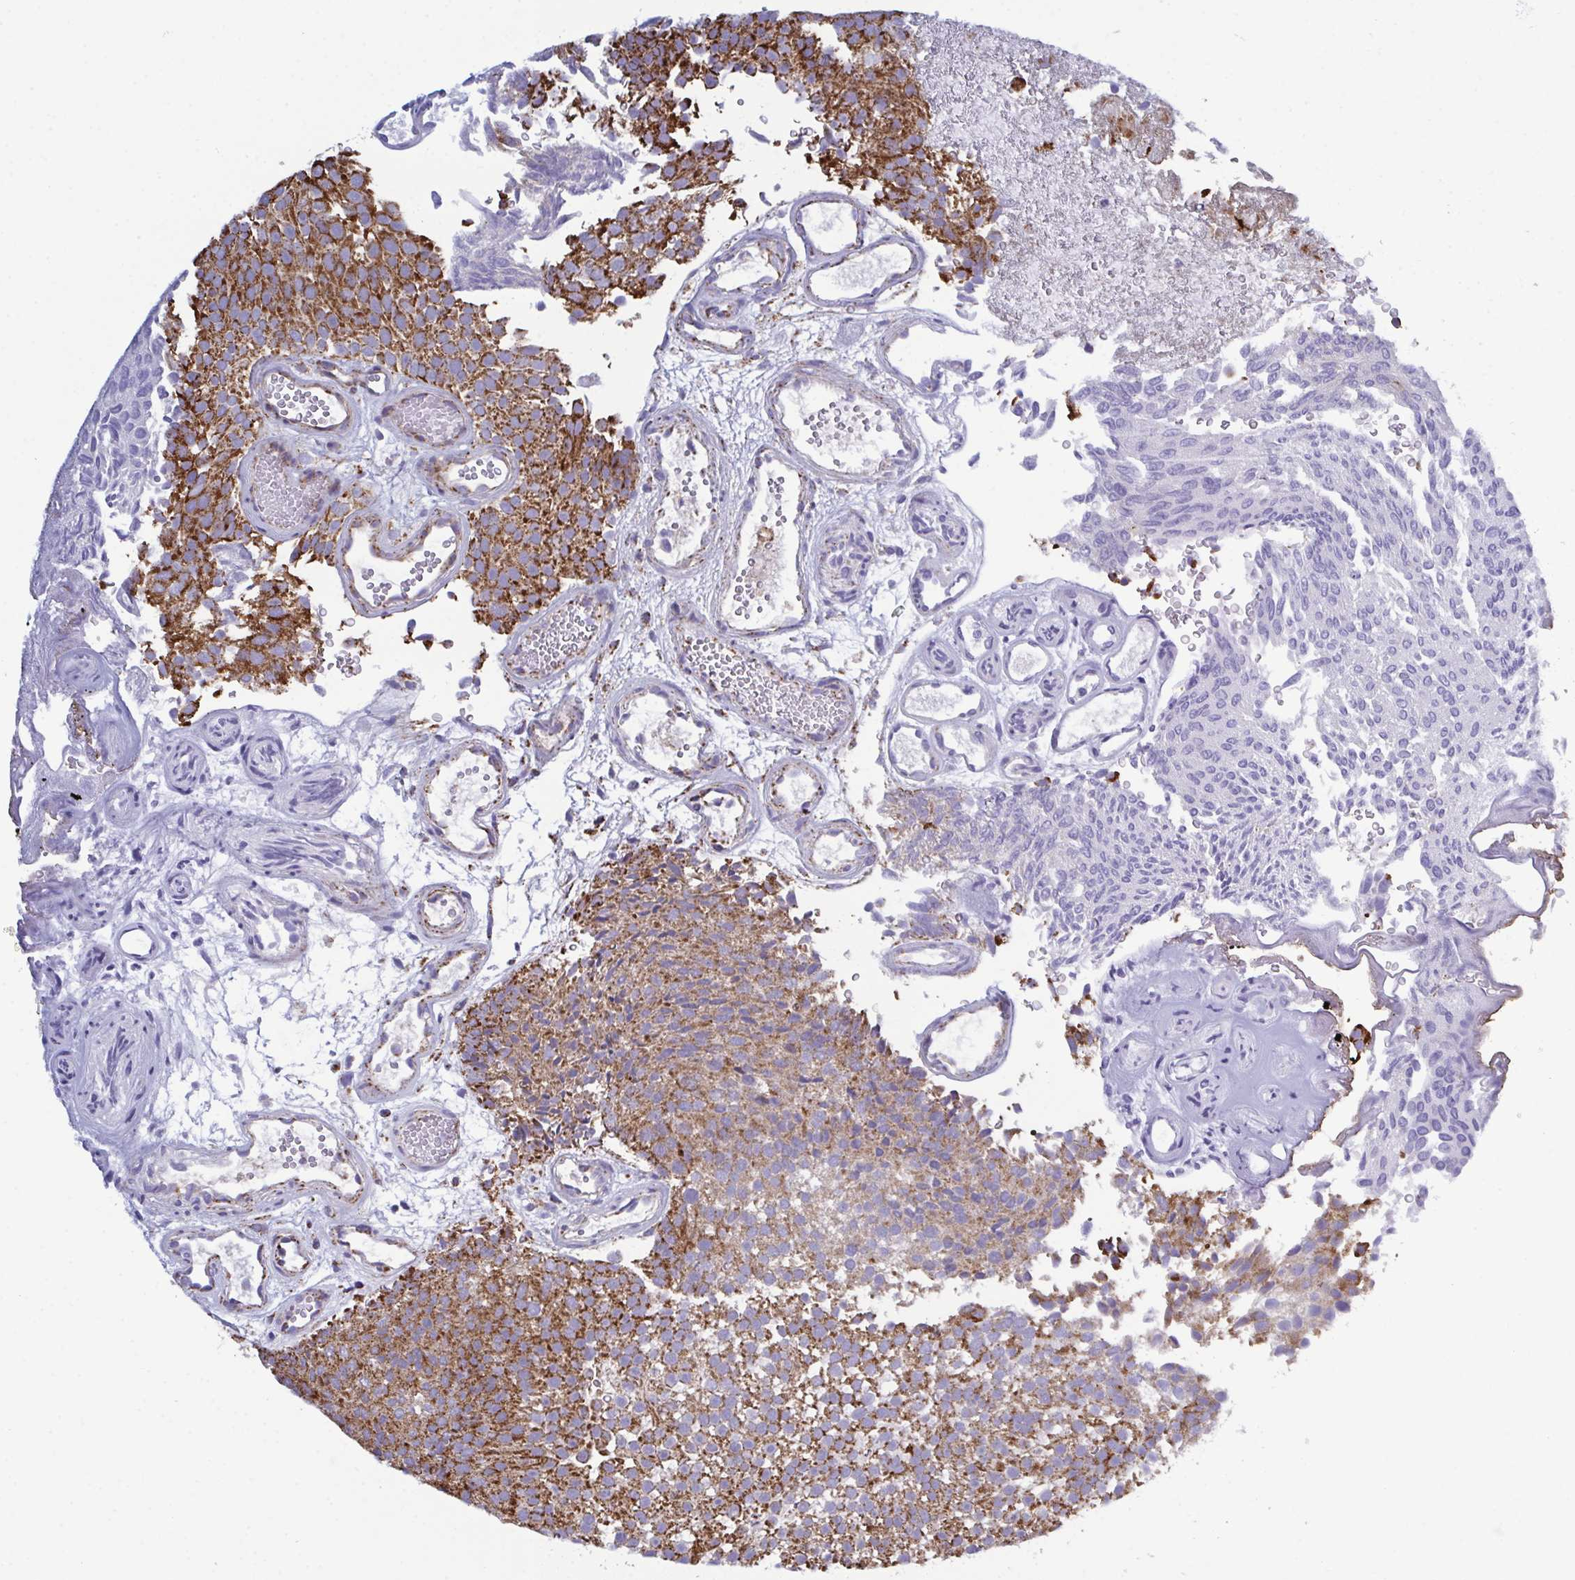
{"staining": {"intensity": "strong", "quantity": ">75%", "location": "cytoplasmic/membranous"}, "tissue": "urothelial cancer", "cell_type": "Tumor cells", "image_type": "cancer", "snomed": [{"axis": "morphology", "description": "Urothelial carcinoma, Low grade"}, {"axis": "topography", "description": "Urinary bladder"}], "caption": "Tumor cells show high levels of strong cytoplasmic/membranous expression in about >75% of cells in urothelial cancer.", "gene": "CSDE1", "patient": {"sex": "male", "age": 78}}